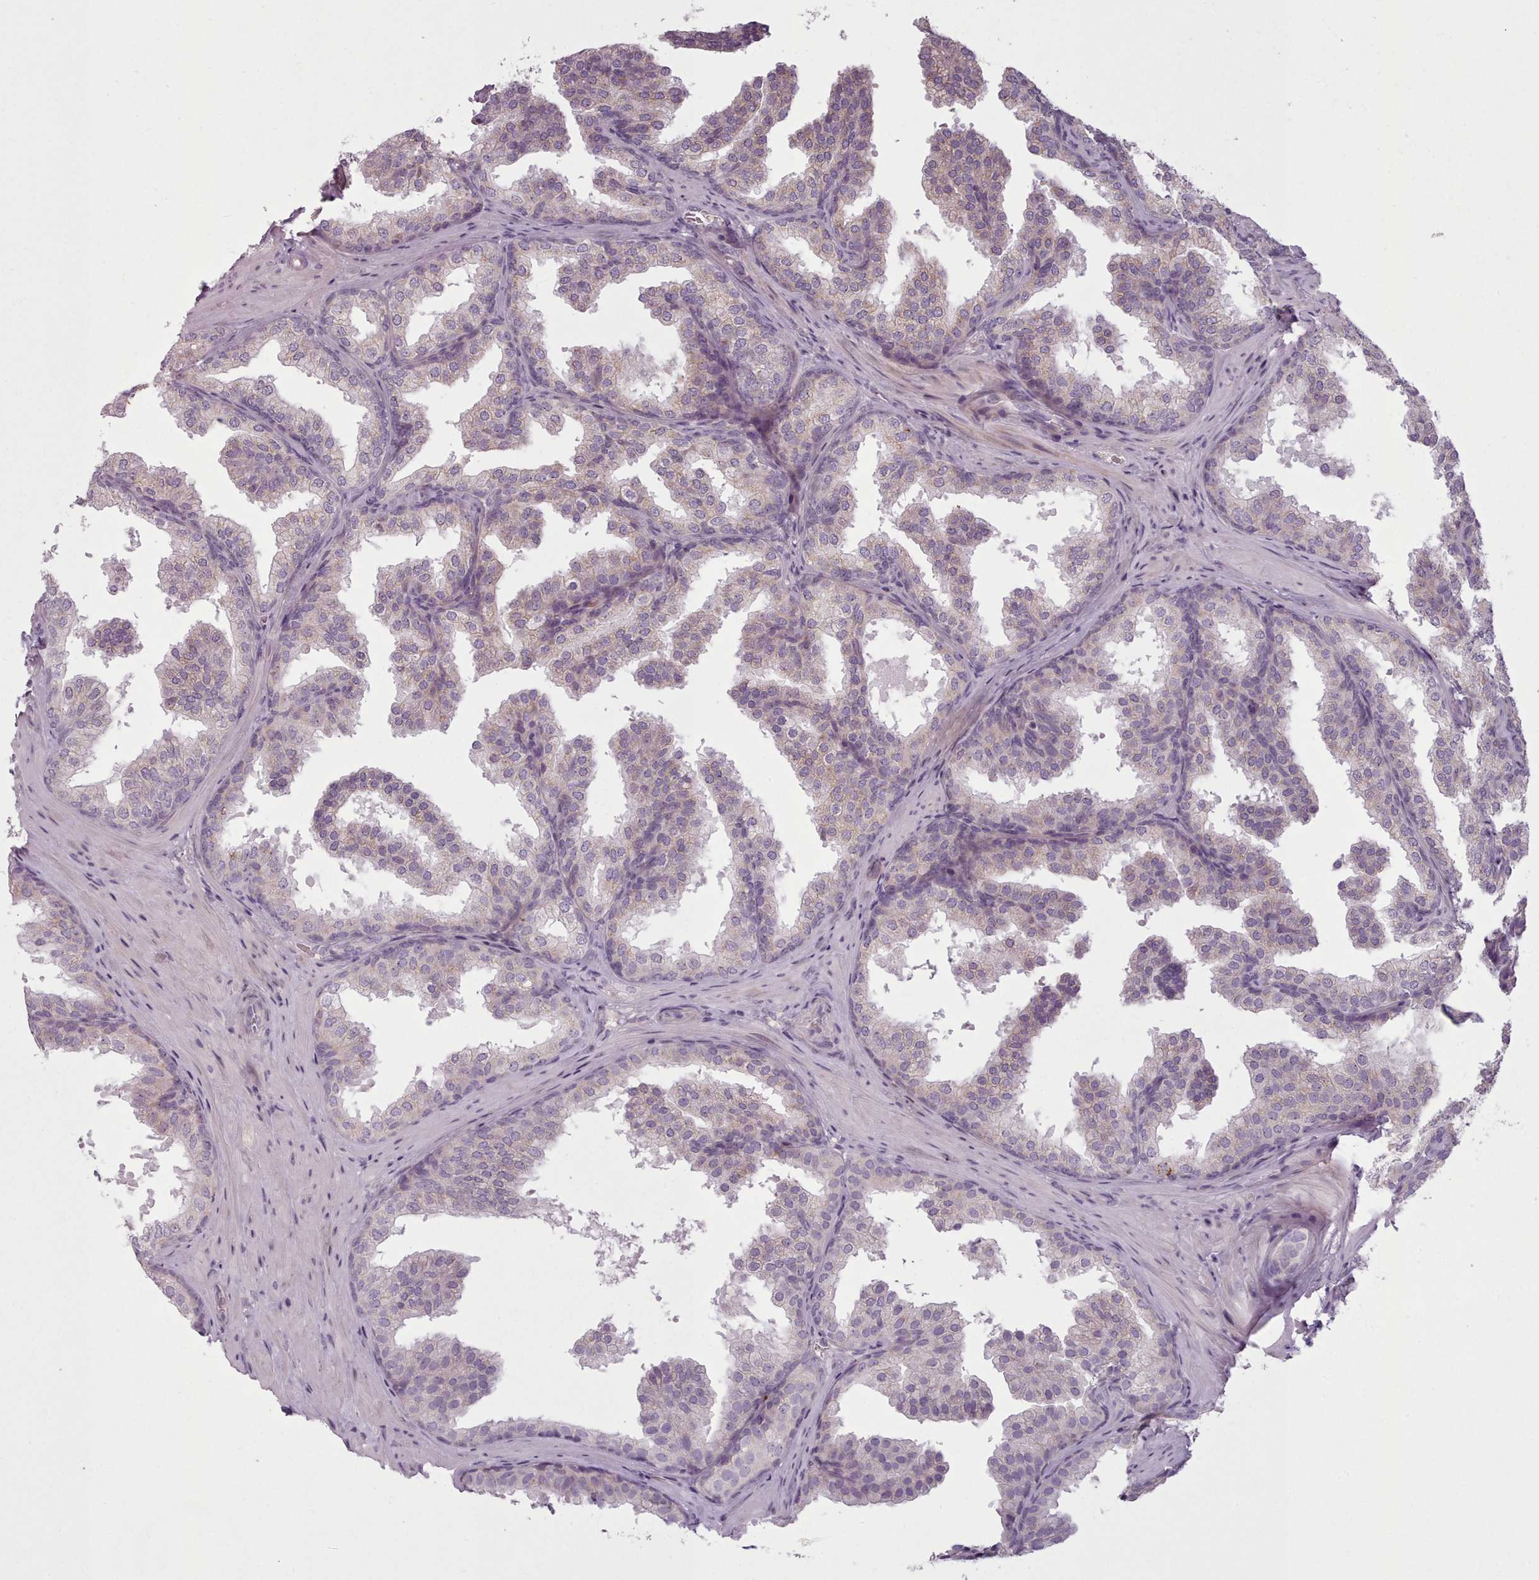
{"staining": {"intensity": "weak", "quantity": "25%-75%", "location": "cytoplasmic/membranous"}, "tissue": "prostate", "cell_type": "Glandular cells", "image_type": "normal", "snomed": [{"axis": "morphology", "description": "Normal tissue, NOS"}, {"axis": "topography", "description": "Prostate"}], "caption": "IHC of normal human prostate exhibits low levels of weak cytoplasmic/membranous positivity in approximately 25%-75% of glandular cells.", "gene": "LAPTM5", "patient": {"sex": "male", "age": 37}}